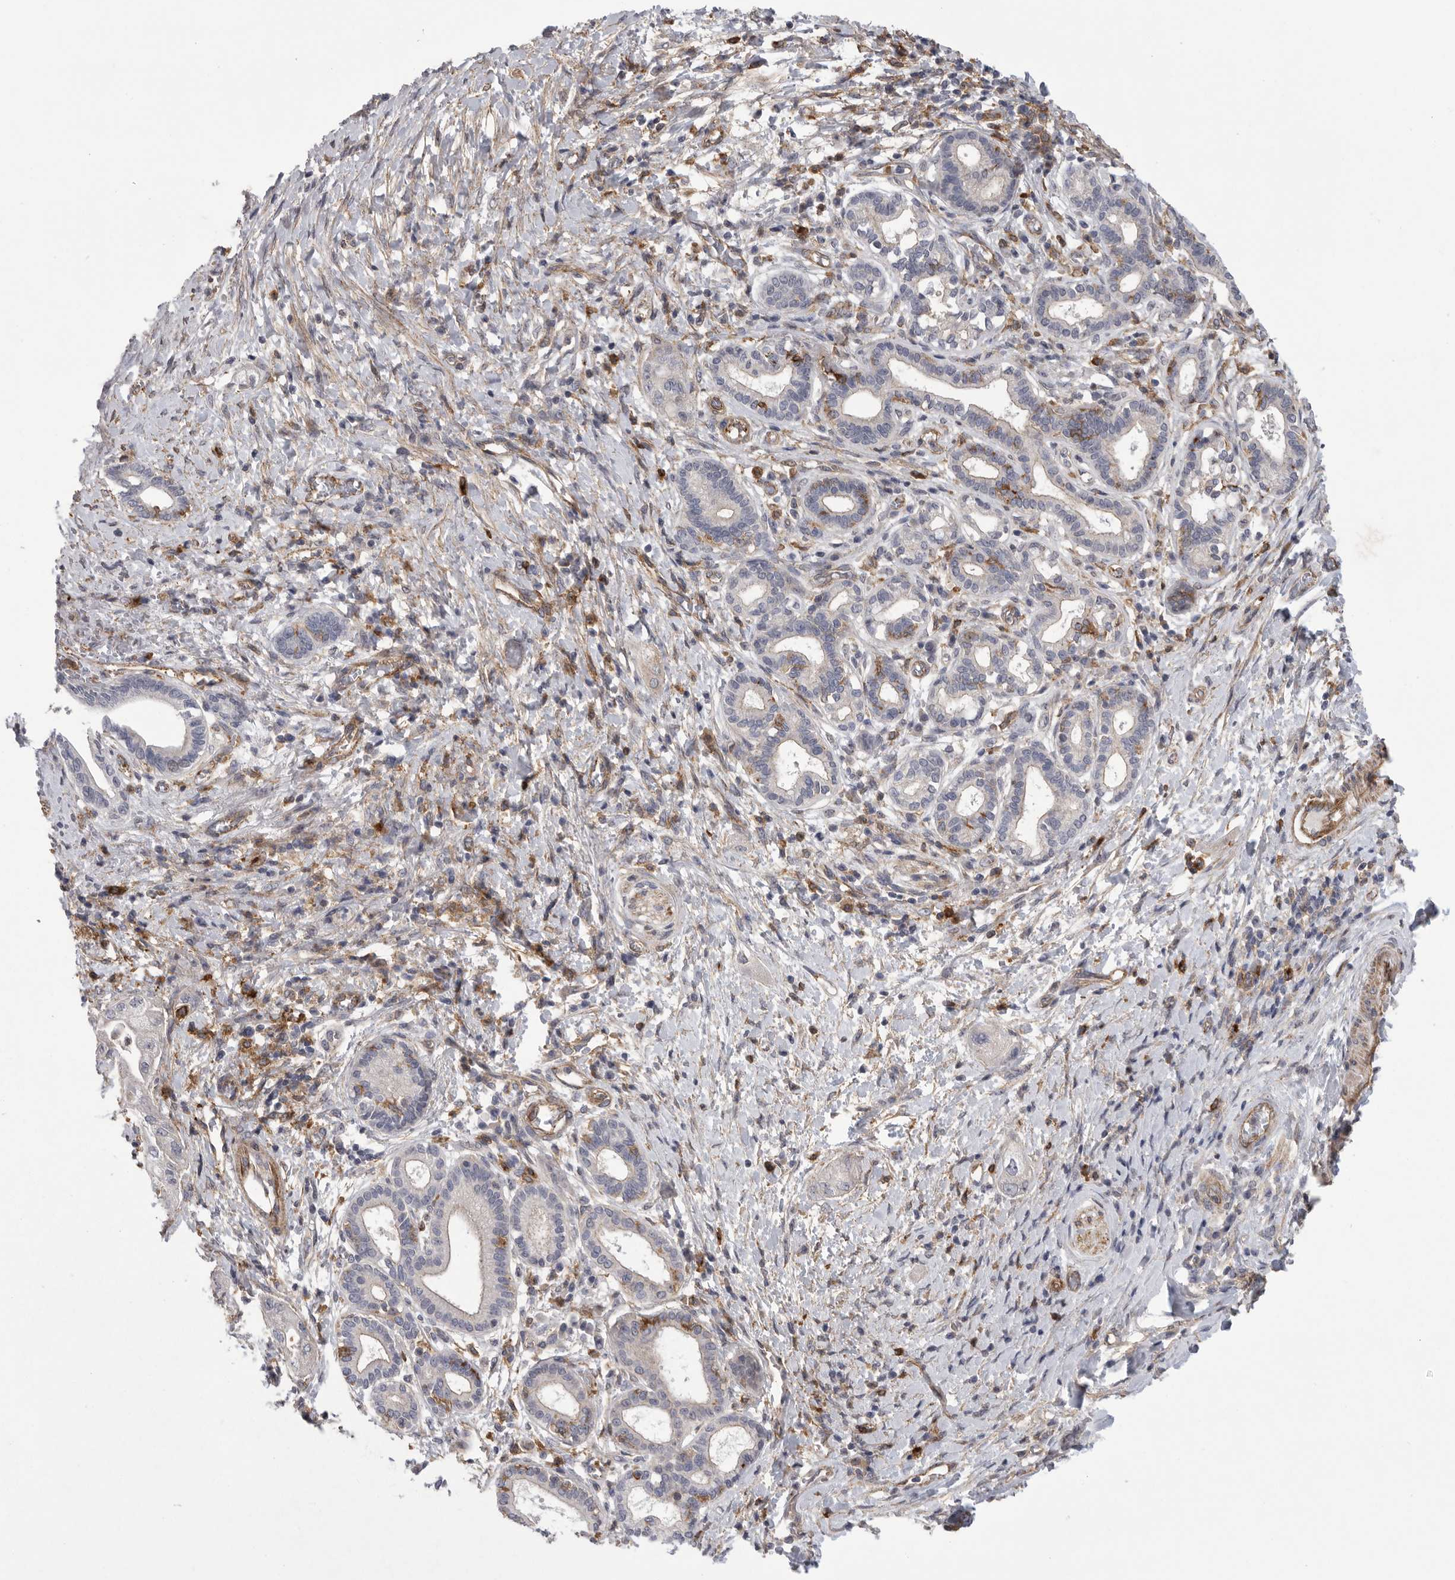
{"staining": {"intensity": "negative", "quantity": "none", "location": "none"}, "tissue": "pancreatic cancer", "cell_type": "Tumor cells", "image_type": "cancer", "snomed": [{"axis": "morphology", "description": "Adenocarcinoma, NOS"}, {"axis": "topography", "description": "Pancreas"}], "caption": "The photomicrograph reveals no staining of tumor cells in pancreatic cancer (adenocarcinoma). (Brightfield microscopy of DAB immunohistochemistry at high magnification).", "gene": "SIGLEC10", "patient": {"sex": "male", "age": 58}}